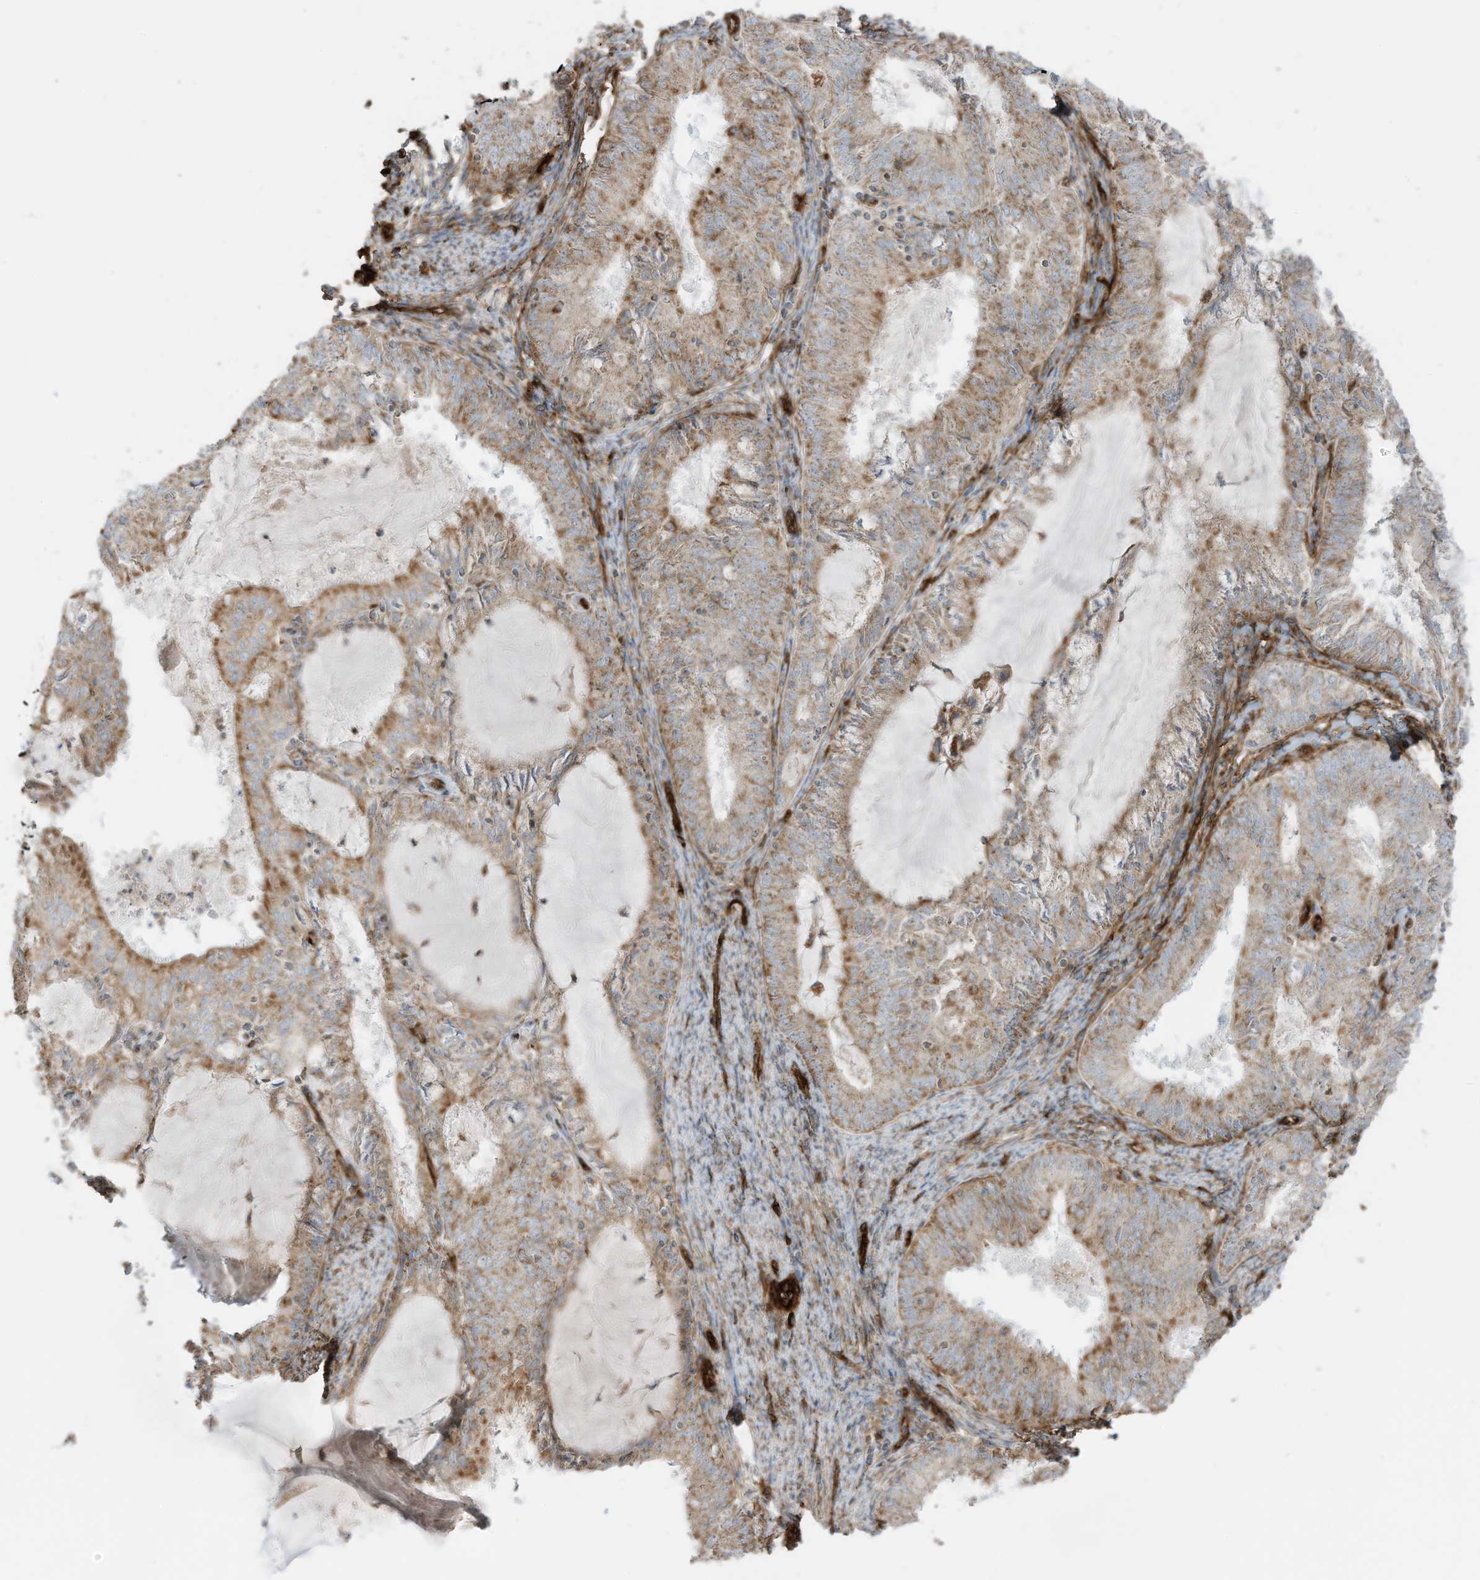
{"staining": {"intensity": "moderate", "quantity": "25%-75%", "location": "cytoplasmic/membranous"}, "tissue": "endometrial cancer", "cell_type": "Tumor cells", "image_type": "cancer", "snomed": [{"axis": "morphology", "description": "Adenocarcinoma, NOS"}, {"axis": "topography", "description": "Endometrium"}], "caption": "Immunohistochemical staining of human endometrial cancer (adenocarcinoma) exhibits medium levels of moderate cytoplasmic/membranous expression in approximately 25%-75% of tumor cells.", "gene": "ABCB7", "patient": {"sex": "female", "age": 57}}